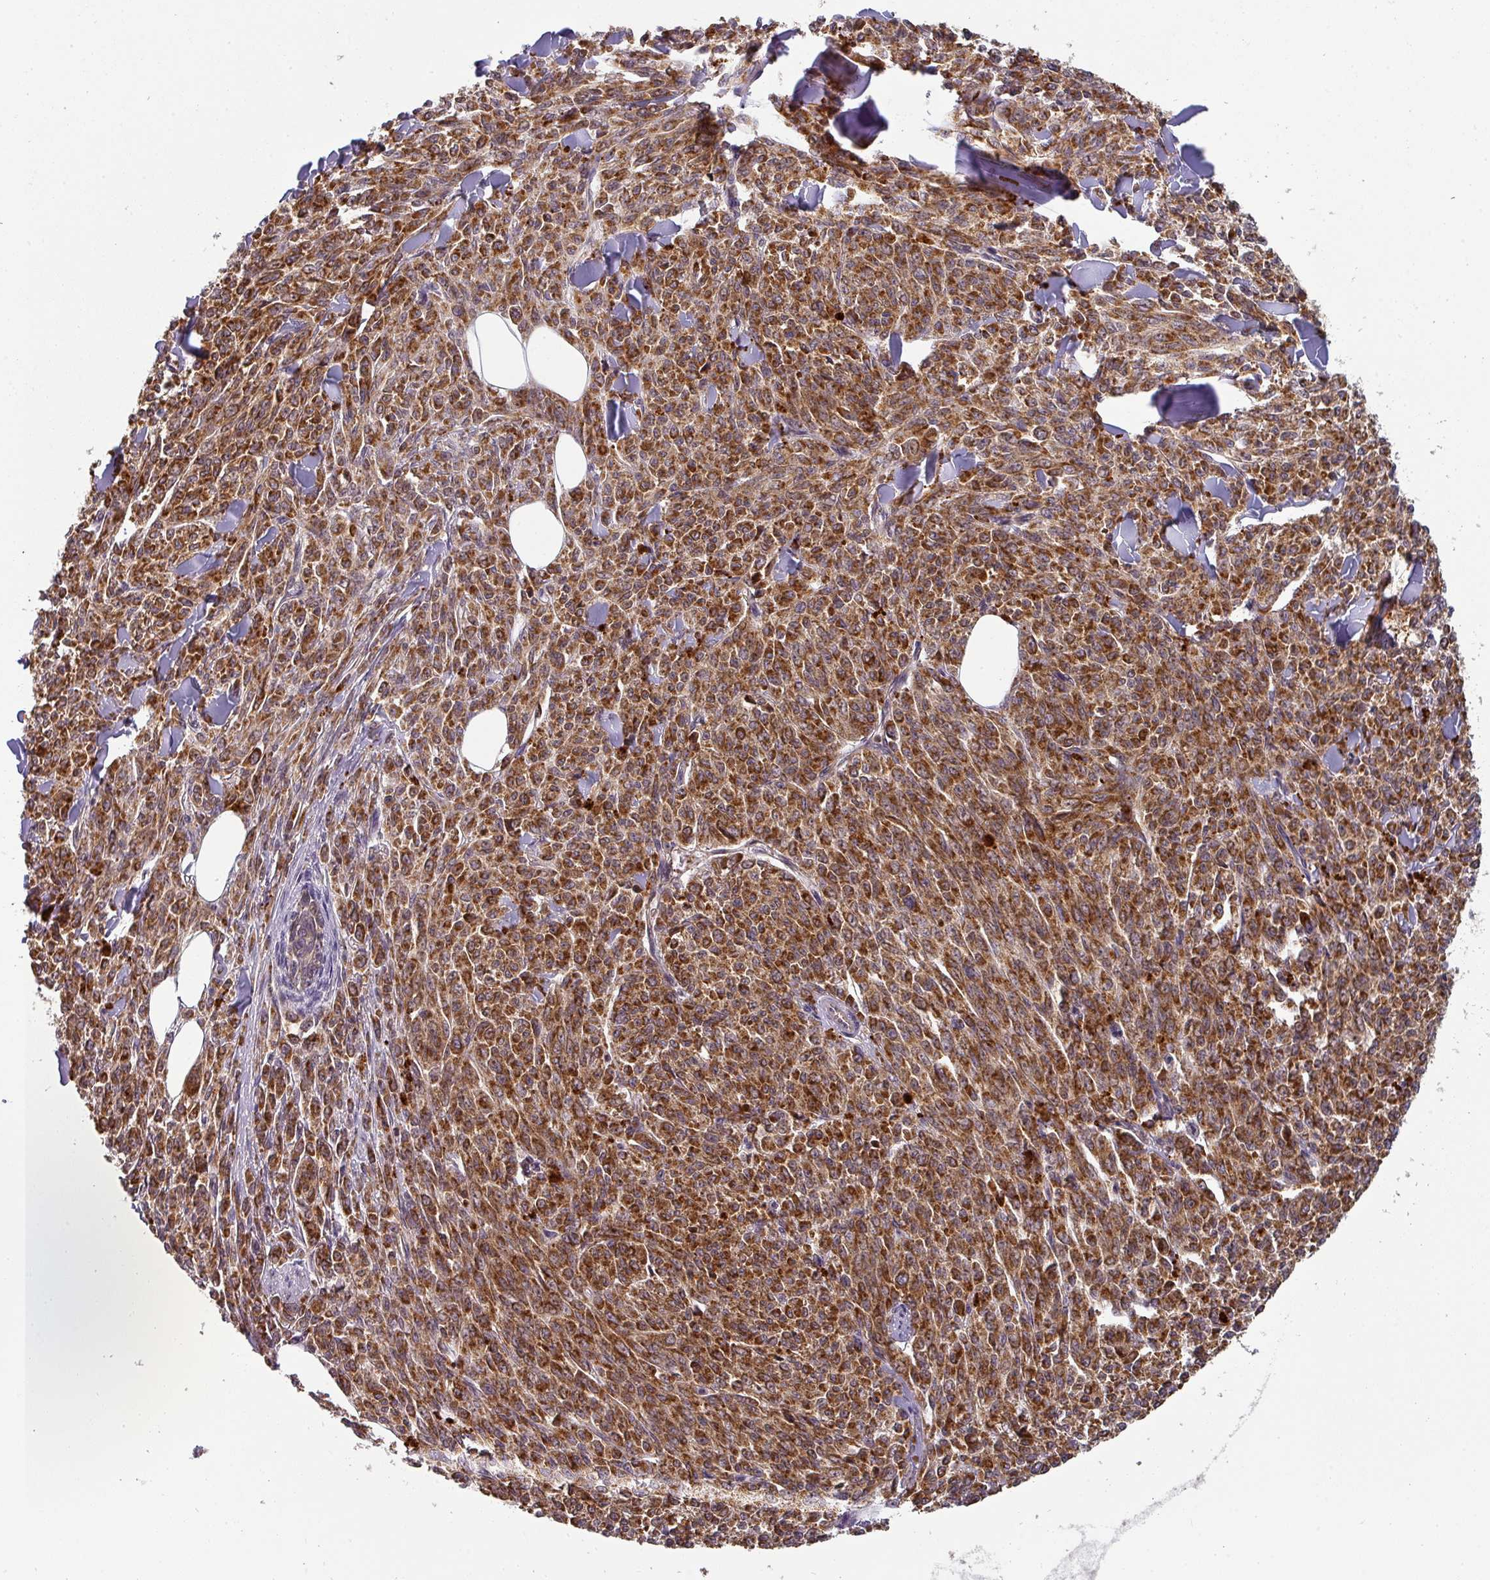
{"staining": {"intensity": "strong", "quantity": ">75%", "location": "cytoplasmic/membranous"}, "tissue": "melanoma", "cell_type": "Tumor cells", "image_type": "cancer", "snomed": [{"axis": "morphology", "description": "Malignant melanoma, NOS"}, {"axis": "topography", "description": "Skin"}], "caption": "This image reveals IHC staining of human melanoma, with high strong cytoplasmic/membranous staining in approximately >75% of tumor cells.", "gene": "MRPS16", "patient": {"sex": "female", "age": 52}}